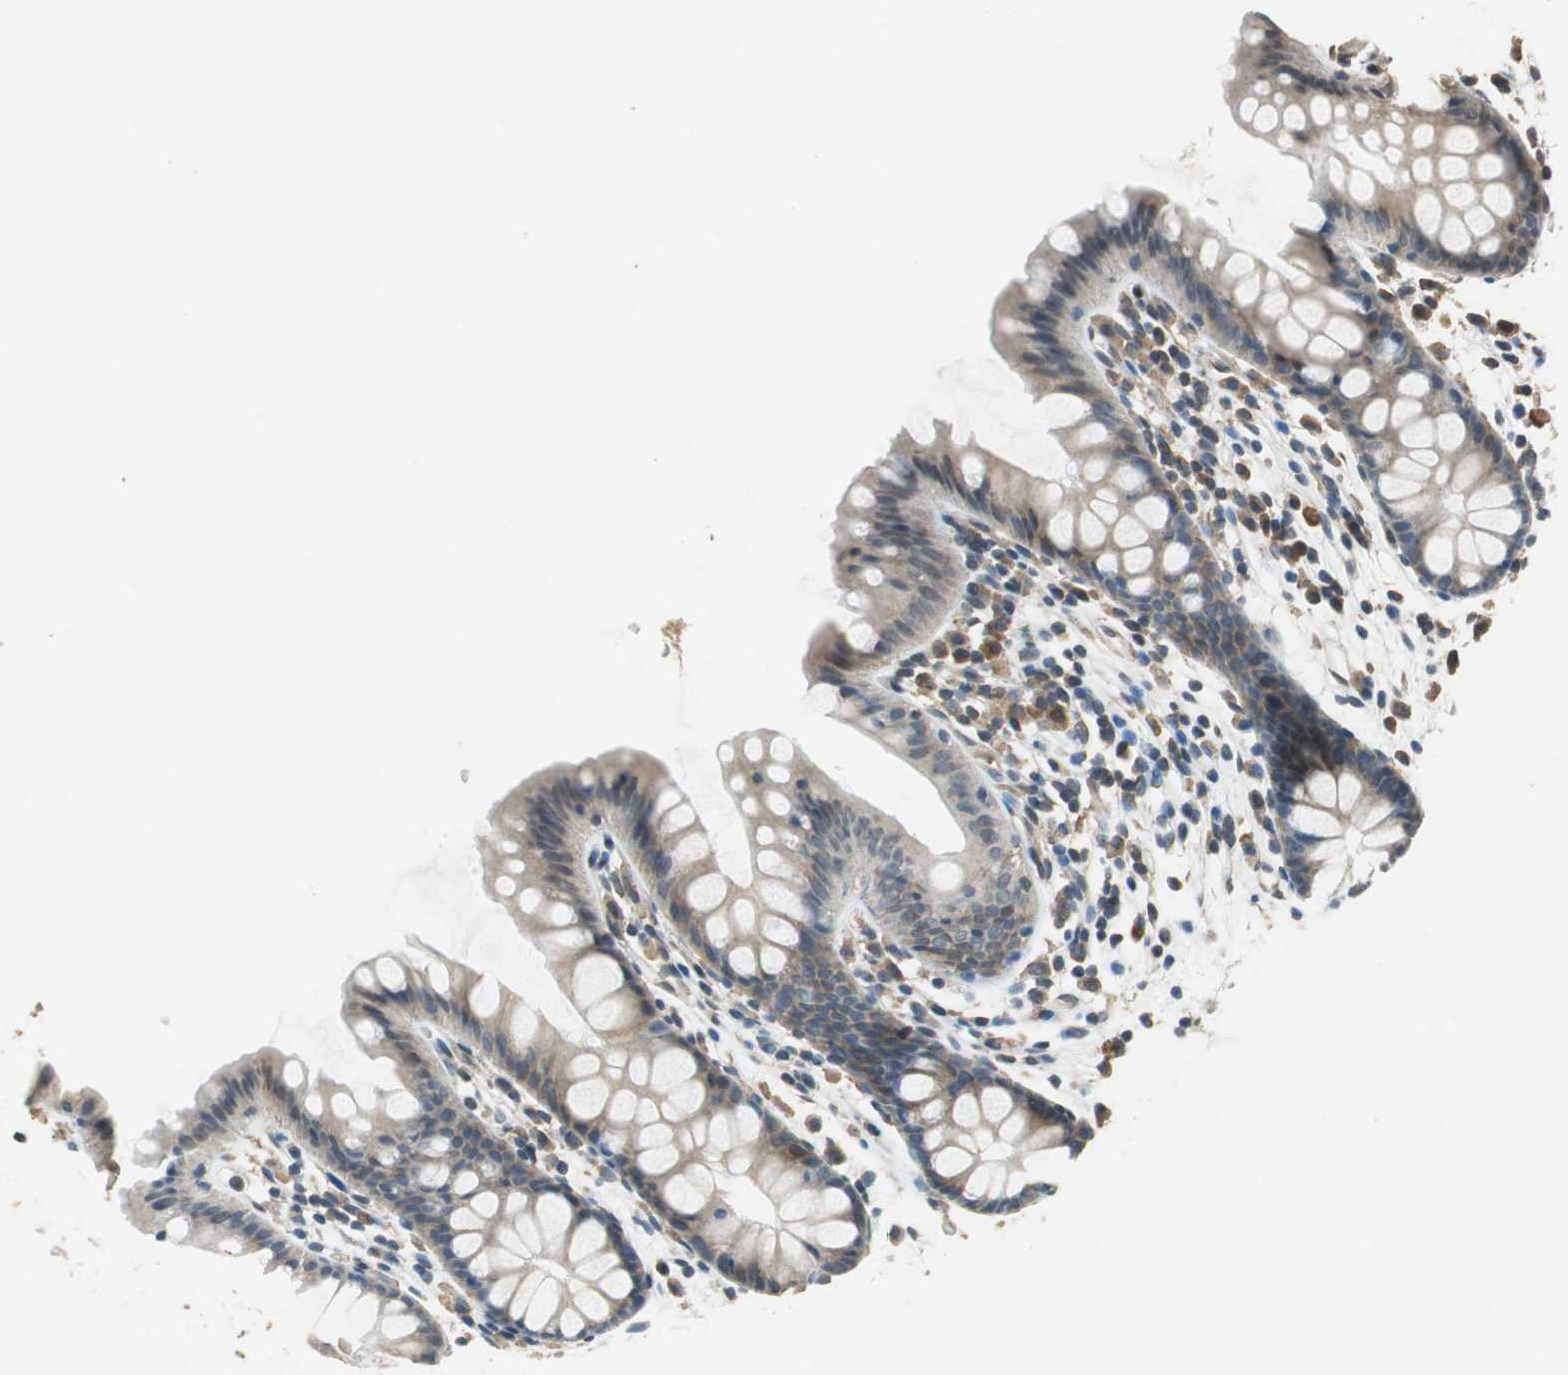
{"staining": {"intensity": "negative", "quantity": "none", "location": "none"}, "tissue": "colon", "cell_type": "Endothelial cells", "image_type": "normal", "snomed": [{"axis": "morphology", "description": "Normal tissue, NOS"}, {"axis": "topography", "description": "Smooth muscle"}, {"axis": "topography", "description": "Colon"}], "caption": "DAB (3,3'-diaminobenzidine) immunohistochemical staining of benign colon shows no significant expression in endothelial cells. (DAB immunohistochemistry (IHC) visualized using brightfield microscopy, high magnification).", "gene": "ALDH4A1", "patient": {"sex": "male", "age": 67}}